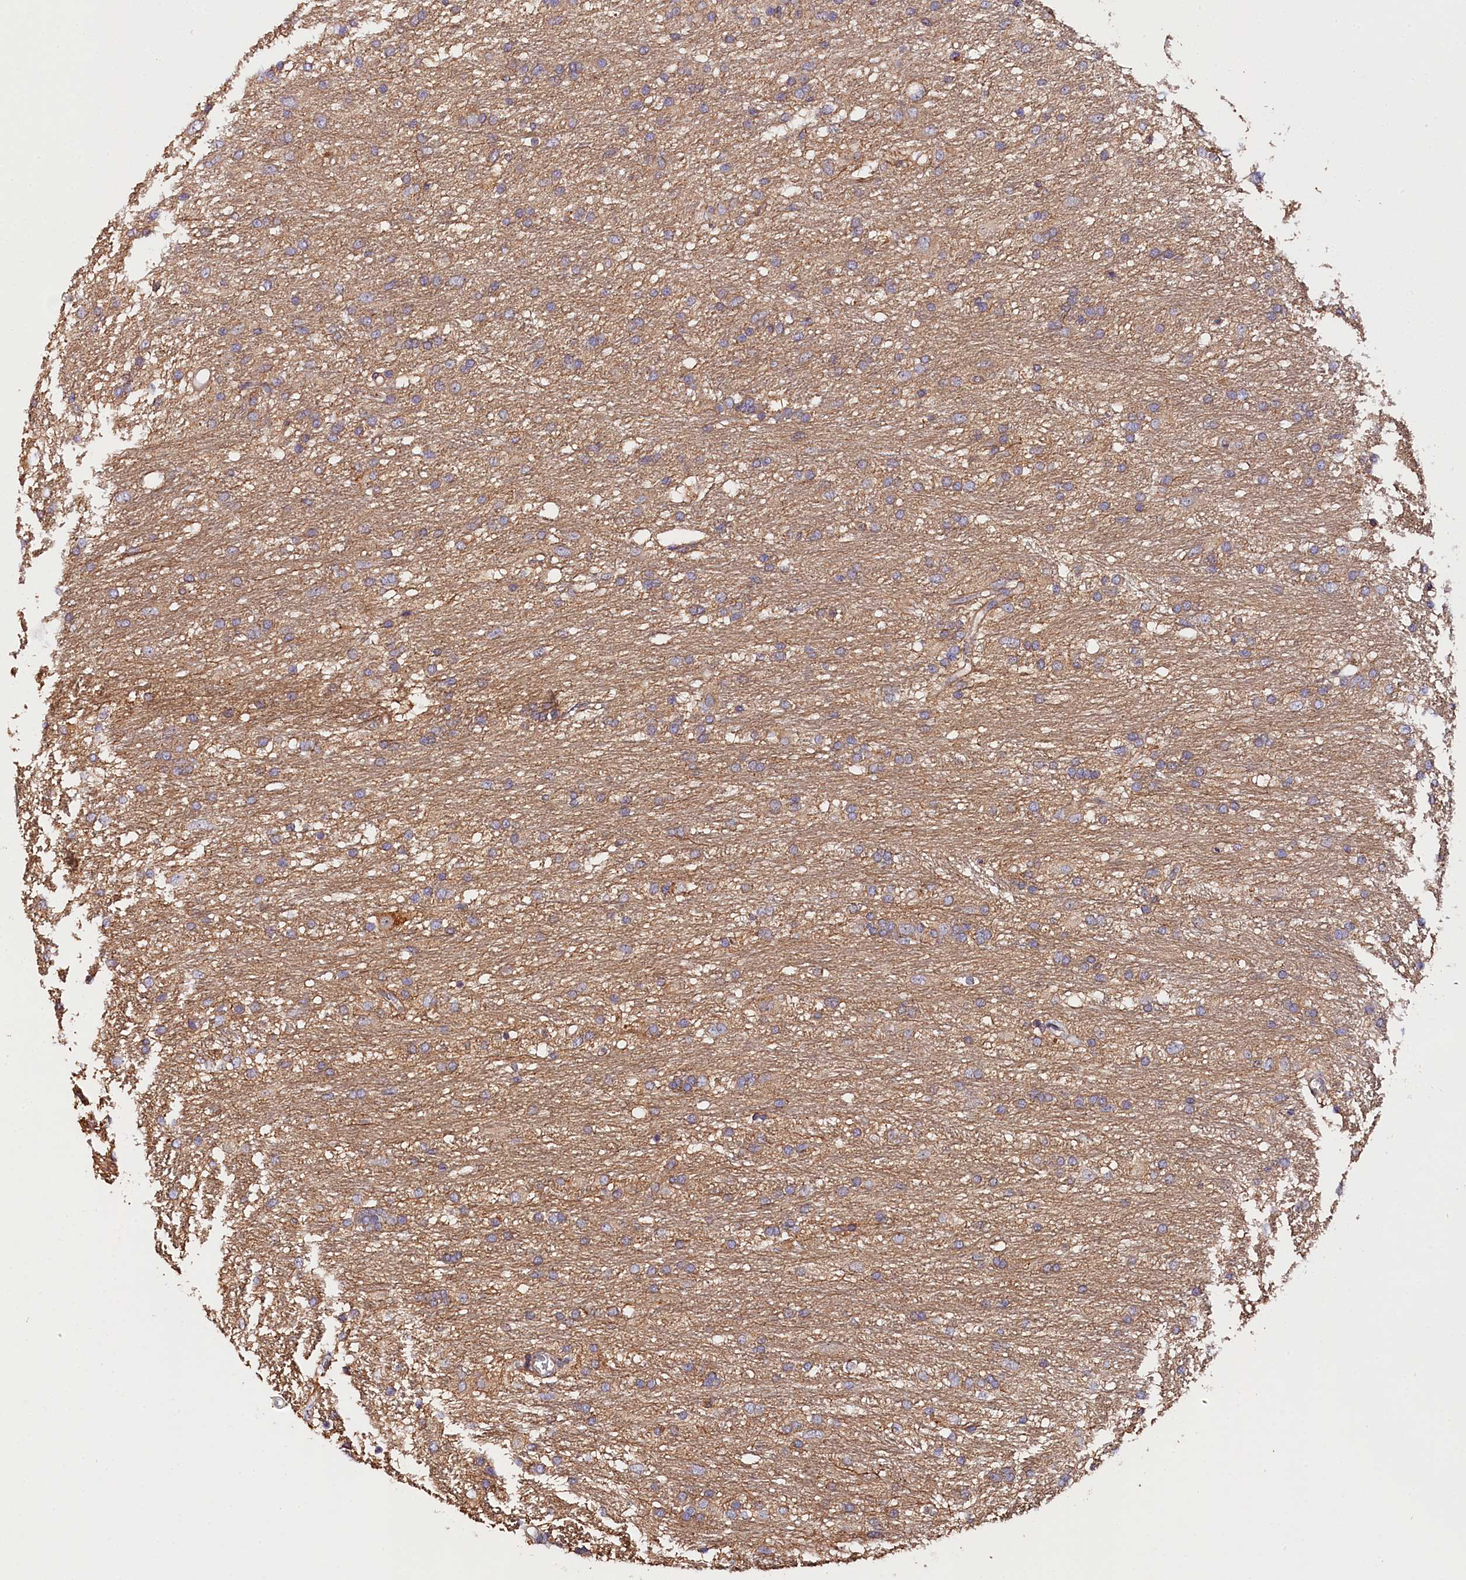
{"staining": {"intensity": "negative", "quantity": "none", "location": "none"}, "tissue": "glioma", "cell_type": "Tumor cells", "image_type": "cancer", "snomed": [{"axis": "morphology", "description": "Glioma, malignant, Low grade"}, {"axis": "topography", "description": "Brain"}], "caption": "Image shows no significant protein positivity in tumor cells of malignant glioma (low-grade).", "gene": "KATNB1", "patient": {"sex": "male", "age": 77}}